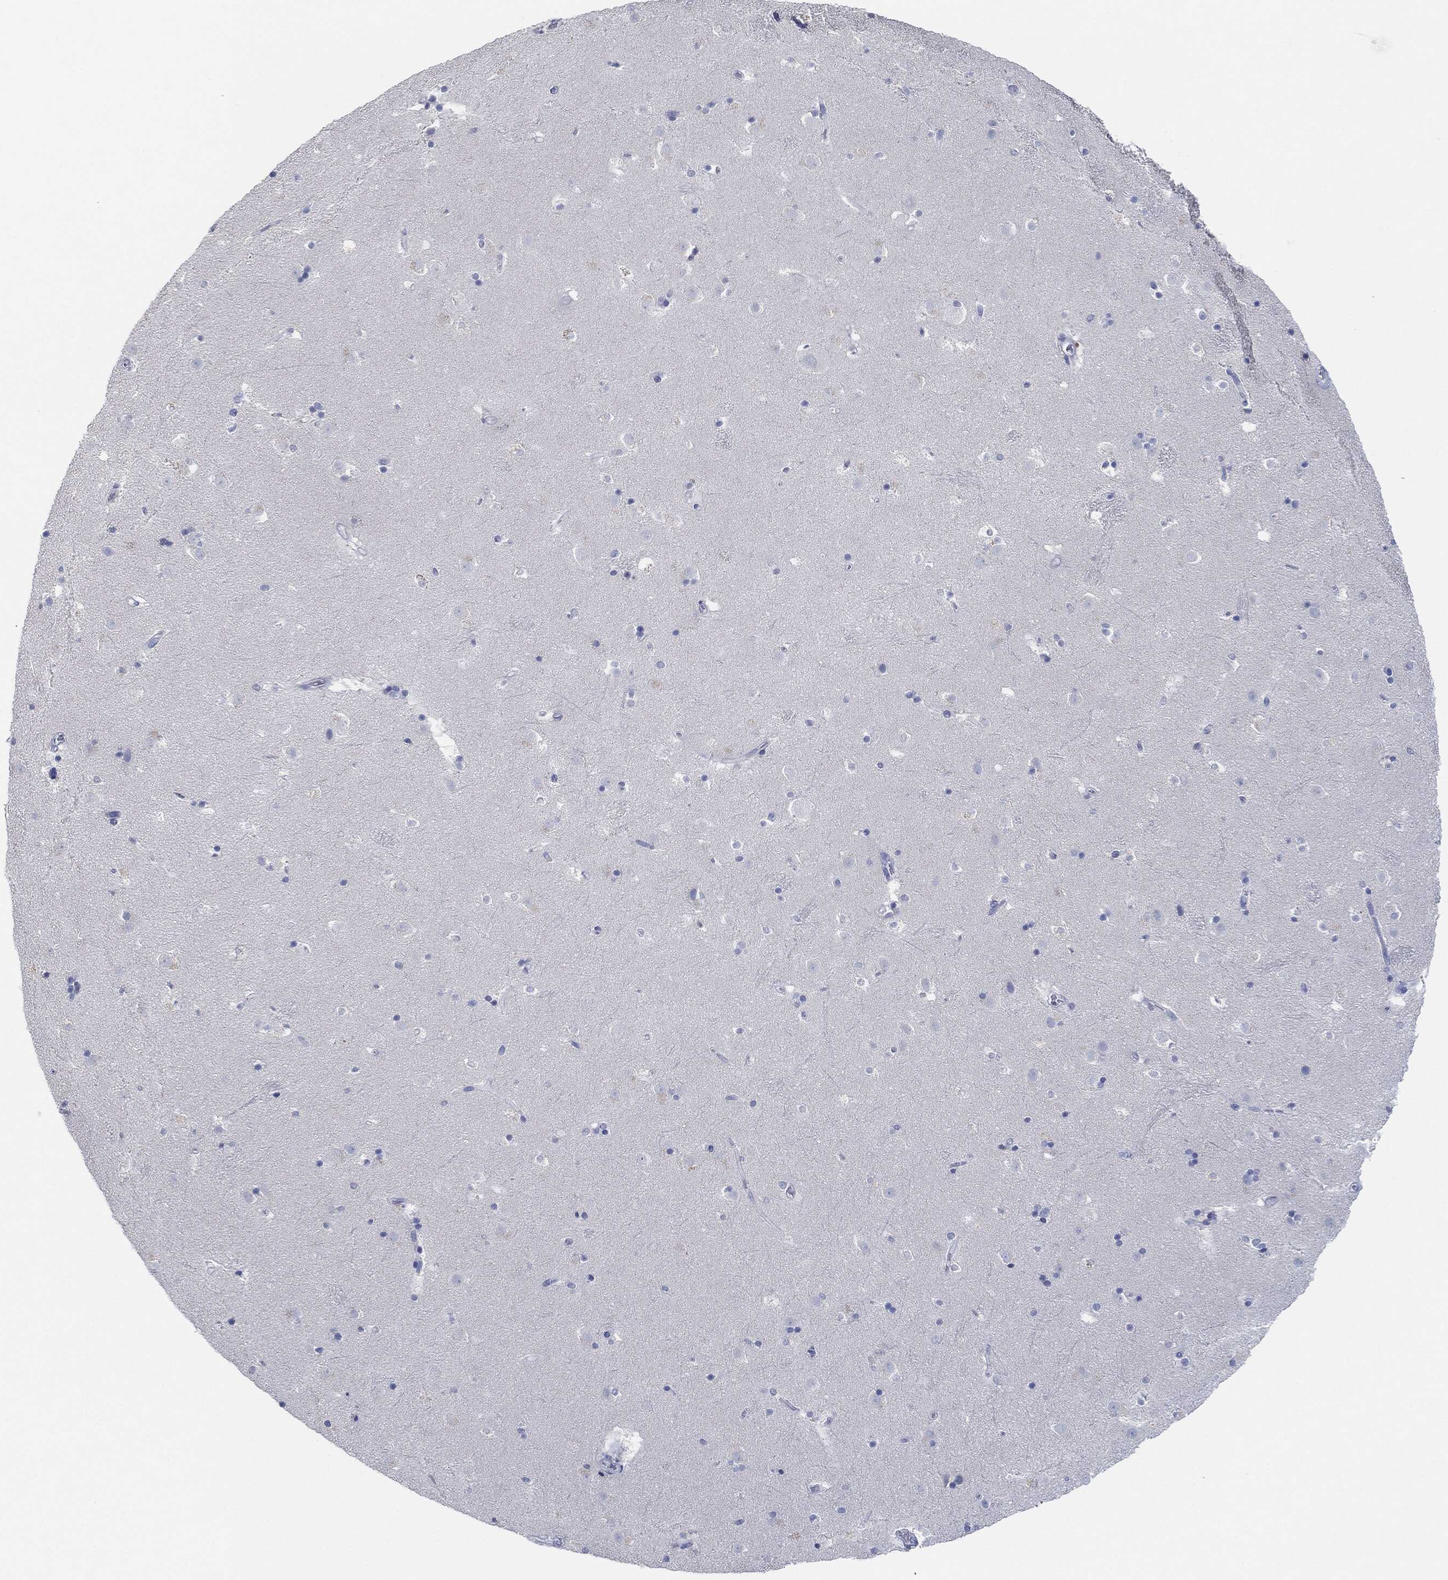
{"staining": {"intensity": "negative", "quantity": "none", "location": "none"}, "tissue": "caudate", "cell_type": "Glial cells", "image_type": "normal", "snomed": [{"axis": "morphology", "description": "Normal tissue, NOS"}, {"axis": "topography", "description": "Lateral ventricle wall"}], "caption": "DAB immunohistochemical staining of unremarkable human caudate shows no significant expression in glial cells. The staining was performed using DAB to visualize the protein expression in brown, while the nuclei were stained in blue with hematoxylin (Magnification: 20x).", "gene": "AFP", "patient": {"sex": "male", "age": 37}}